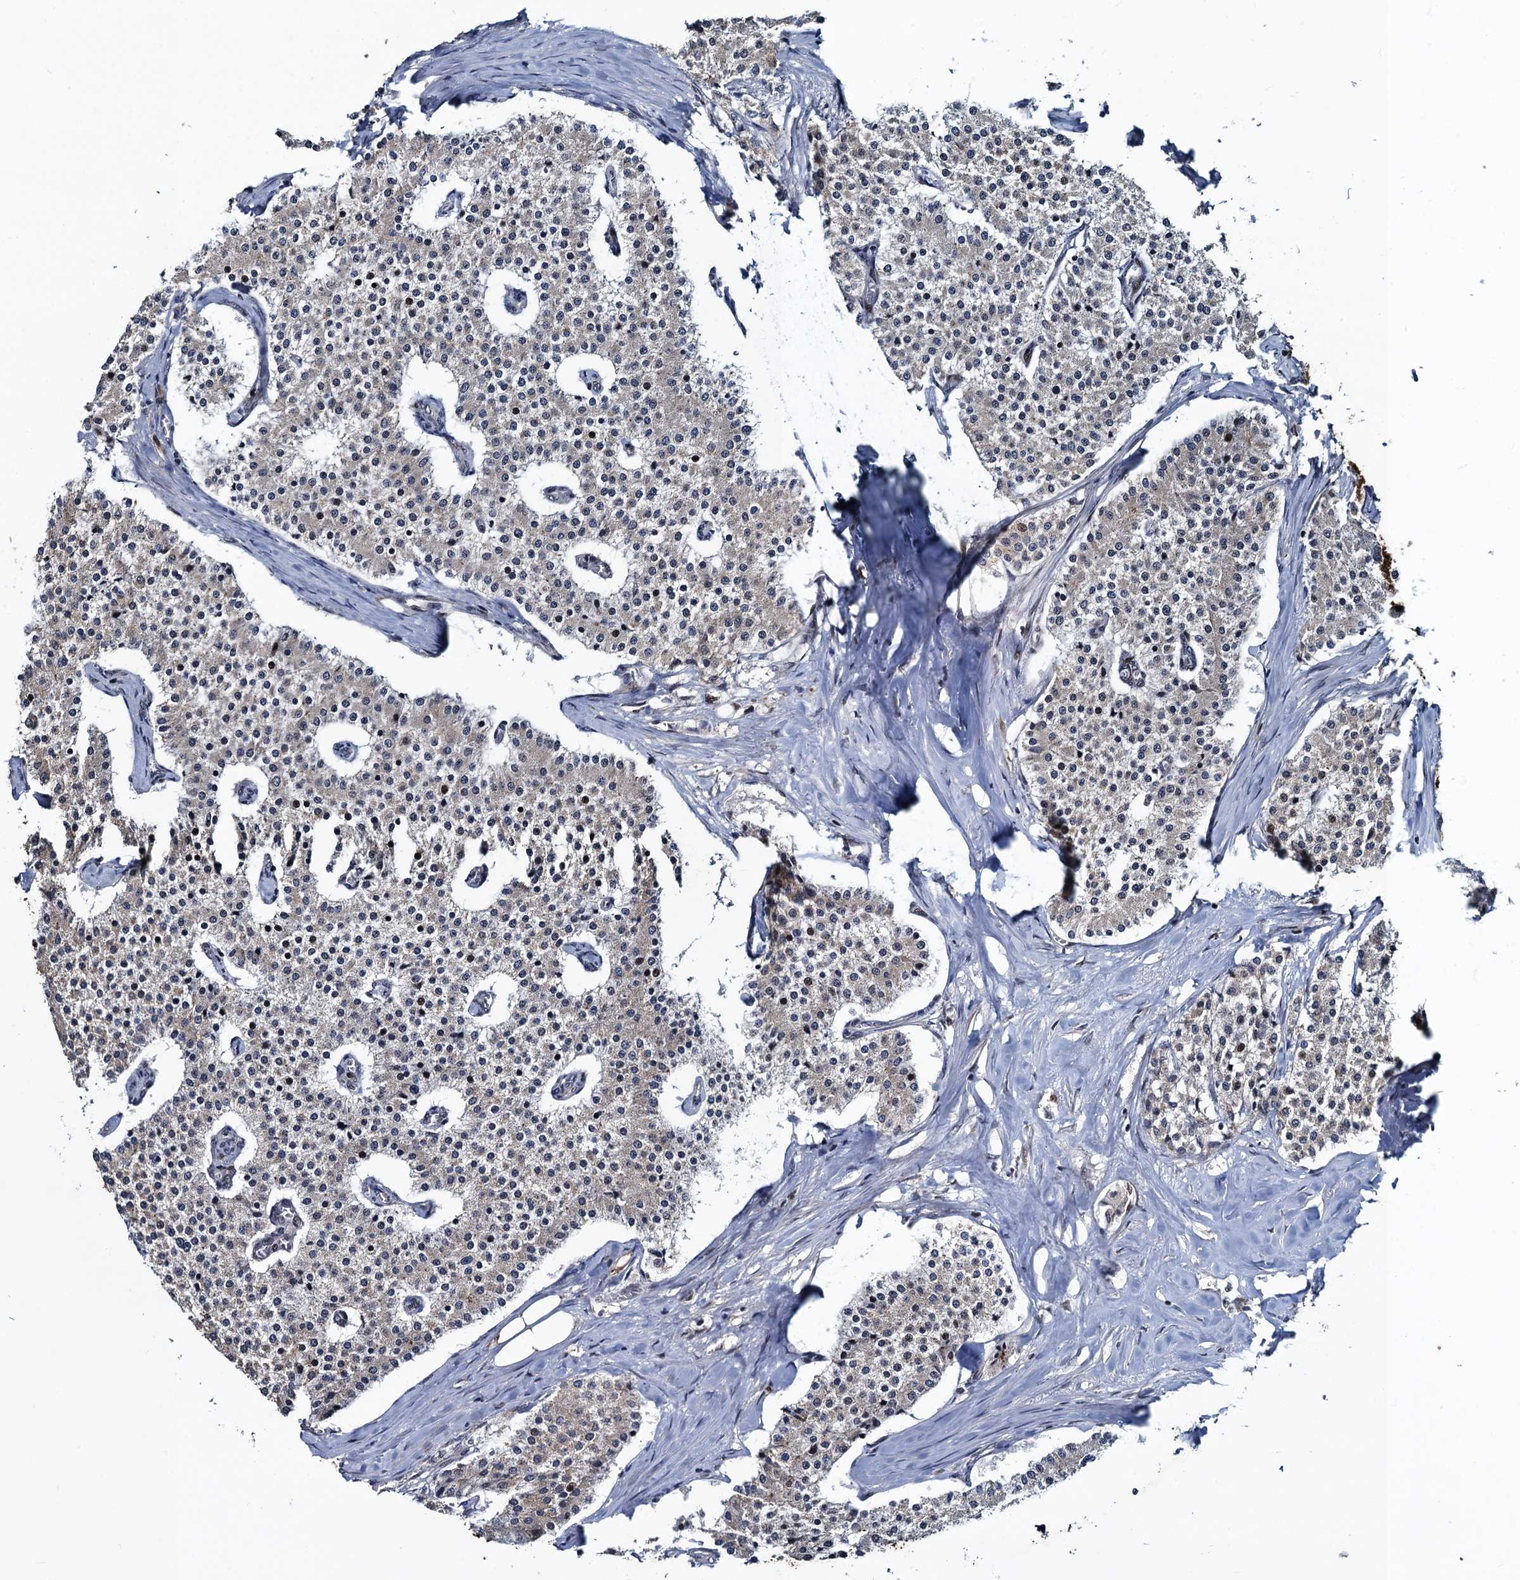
{"staining": {"intensity": "negative", "quantity": "none", "location": "none"}, "tissue": "carcinoid", "cell_type": "Tumor cells", "image_type": "cancer", "snomed": [{"axis": "morphology", "description": "Carcinoid, malignant, NOS"}, {"axis": "topography", "description": "Colon"}], "caption": "There is no significant expression in tumor cells of carcinoid. (Stains: DAB (3,3'-diaminobenzidine) IHC with hematoxylin counter stain, Microscopy: brightfield microscopy at high magnification).", "gene": "ATOSA", "patient": {"sex": "female", "age": 52}}